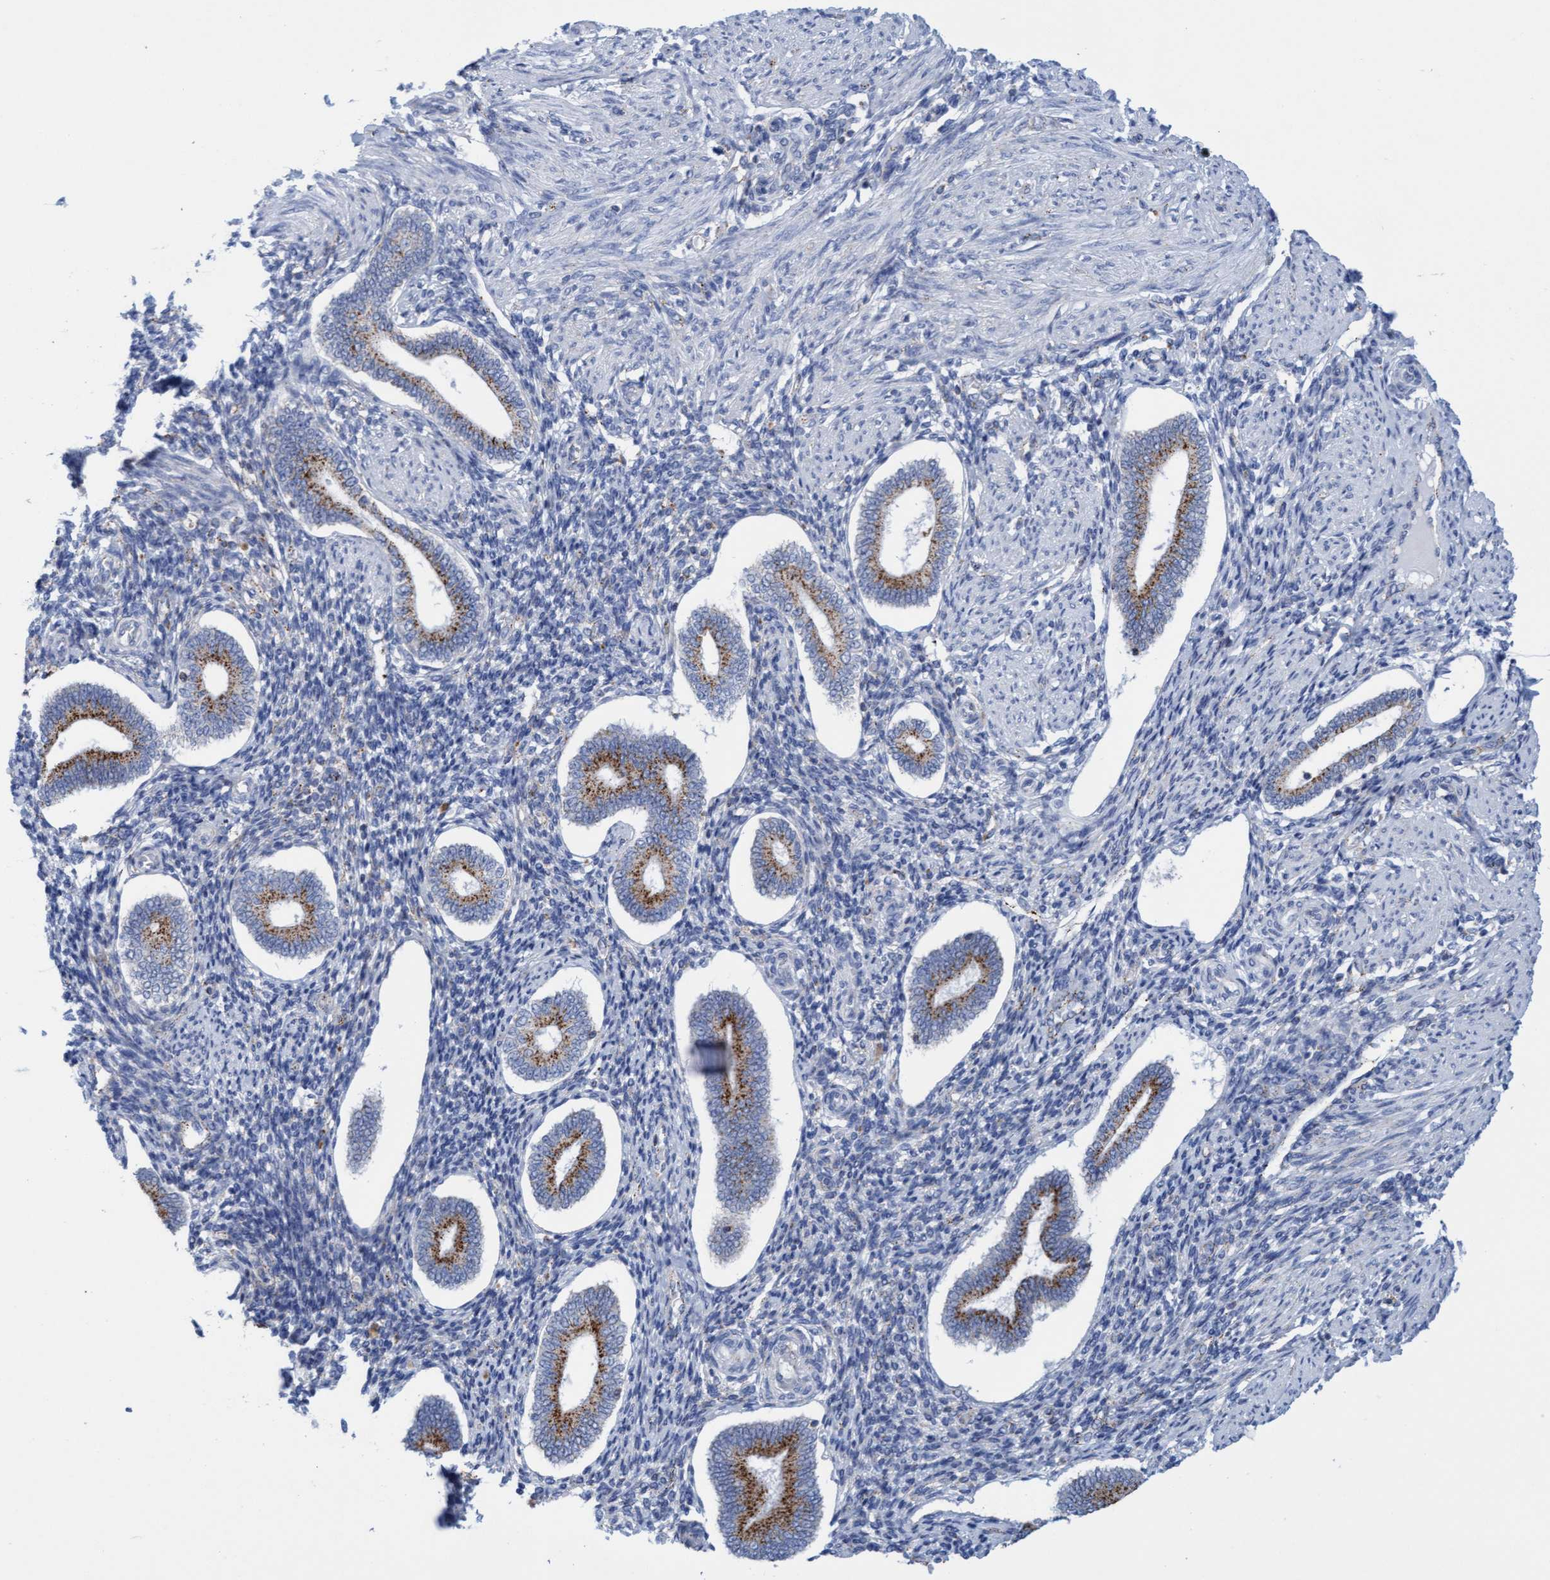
{"staining": {"intensity": "negative", "quantity": "none", "location": "none"}, "tissue": "endometrium", "cell_type": "Cells in endometrial stroma", "image_type": "normal", "snomed": [{"axis": "morphology", "description": "Normal tissue, NOS"}, {"axis": "topography", "description": "Endometrium"}], "caption": "Micrograph shows no significant protein positivity in cells in endometrial stroma of normal endometrium. (Stains: DAB IHC with hematoxylin counter stain, Microscopy: brightfield microscopy at high magnification).", "gene": "SGSH", "patient": {"sex": "female", "age": 42}}